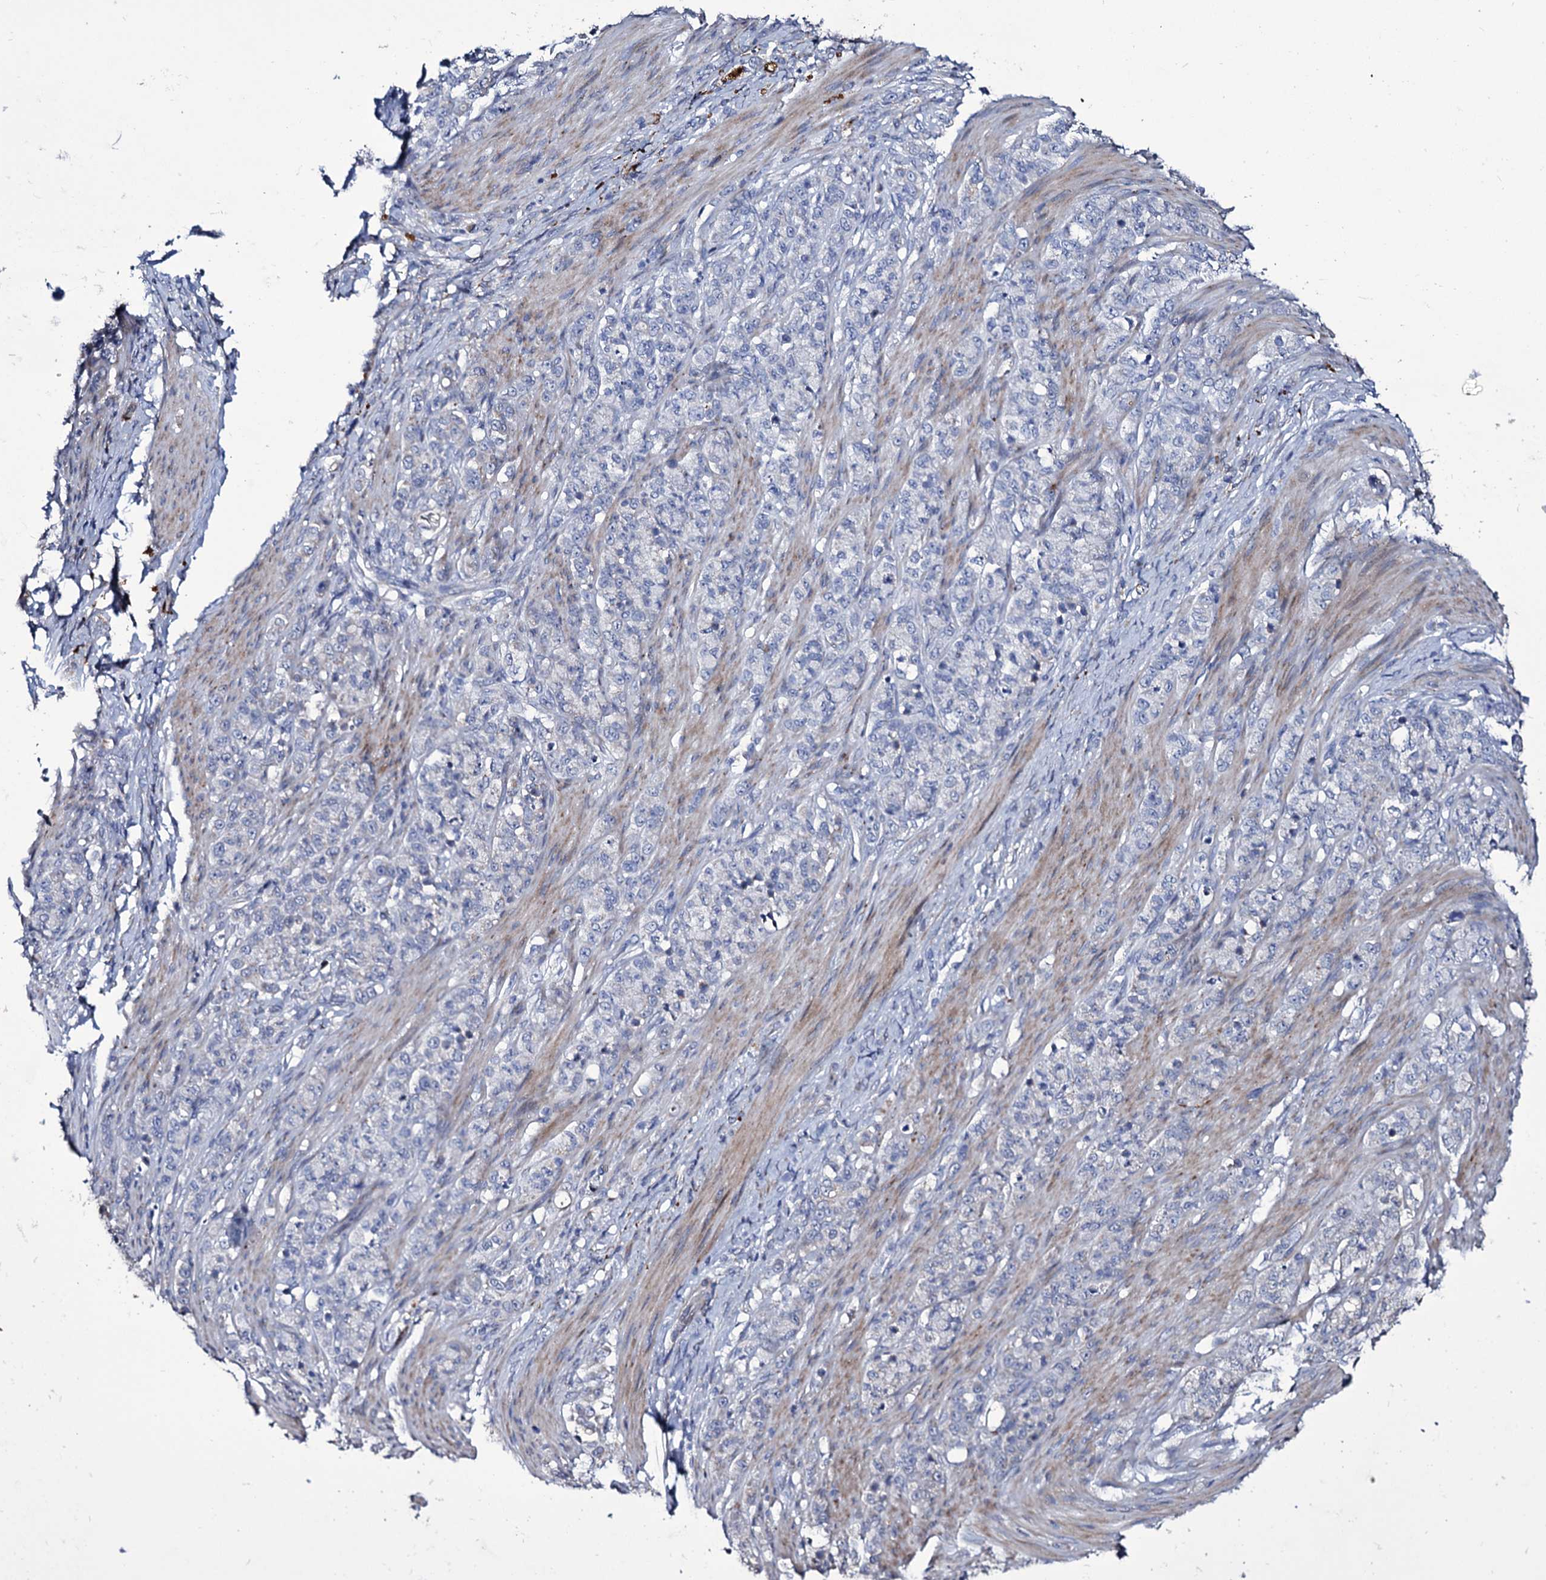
{"staining": {"intensity": "negative", "quantity": "none", "location": "none"}, "tissue": "stomach cancer", "cell_type": "Tumor cells", "image_type": "cancer", "snomed": [{"axis": "morphology", "description": "Adenocarcinoma, NOS"}, {"axis": "topography", "description": "Stomach"}], "caption": "Protein analysis of stomach cancer shows no significant staining in tumor cells.", "gene": "TUBGCP5", "patient": {"sex": "female", "age": 79}}